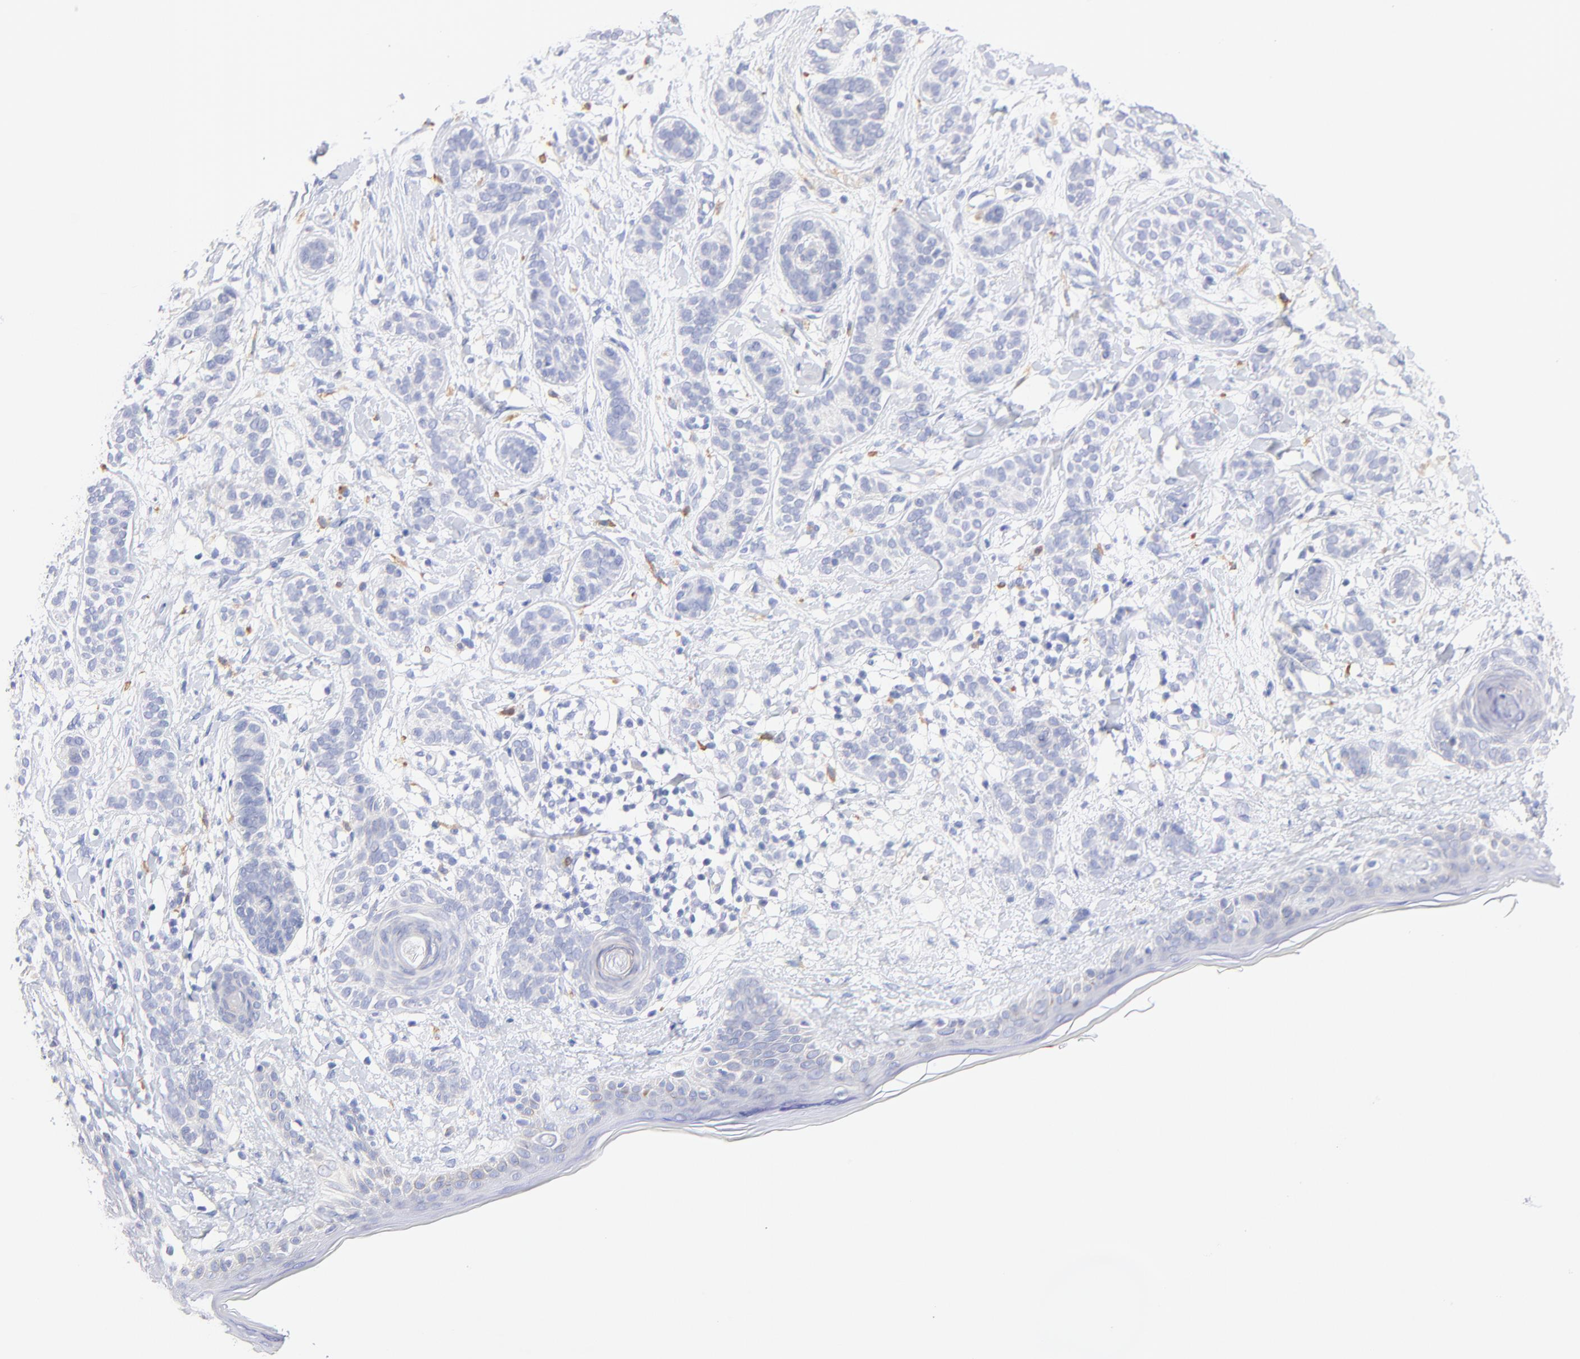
{"staining": {"intensity": "negative", "quantity": "none", "location": "none"}, "tissue": "skin cancer", "cell_type": "Tumor cells", "image_type": "cancer", "snomed": [{"axis": "morphology", "description": "Normal tissue, NOS"}, {"axis": "morphology", "description": "Basal cell carcinoma"}, {"axis": "topography", "description": "Skin"}], "caption": "Immunohistochemical staining of human basal cell carcinoma (skin) reveals no significant expression in tumor cells. The staining was performed using DAB to visualize the protein expression in brown, while the nuclei were stained in blue with hematoxylin (Magnification: 20x).", "gene": "EBP", "patient": {"sex": "male", "age": 63}}